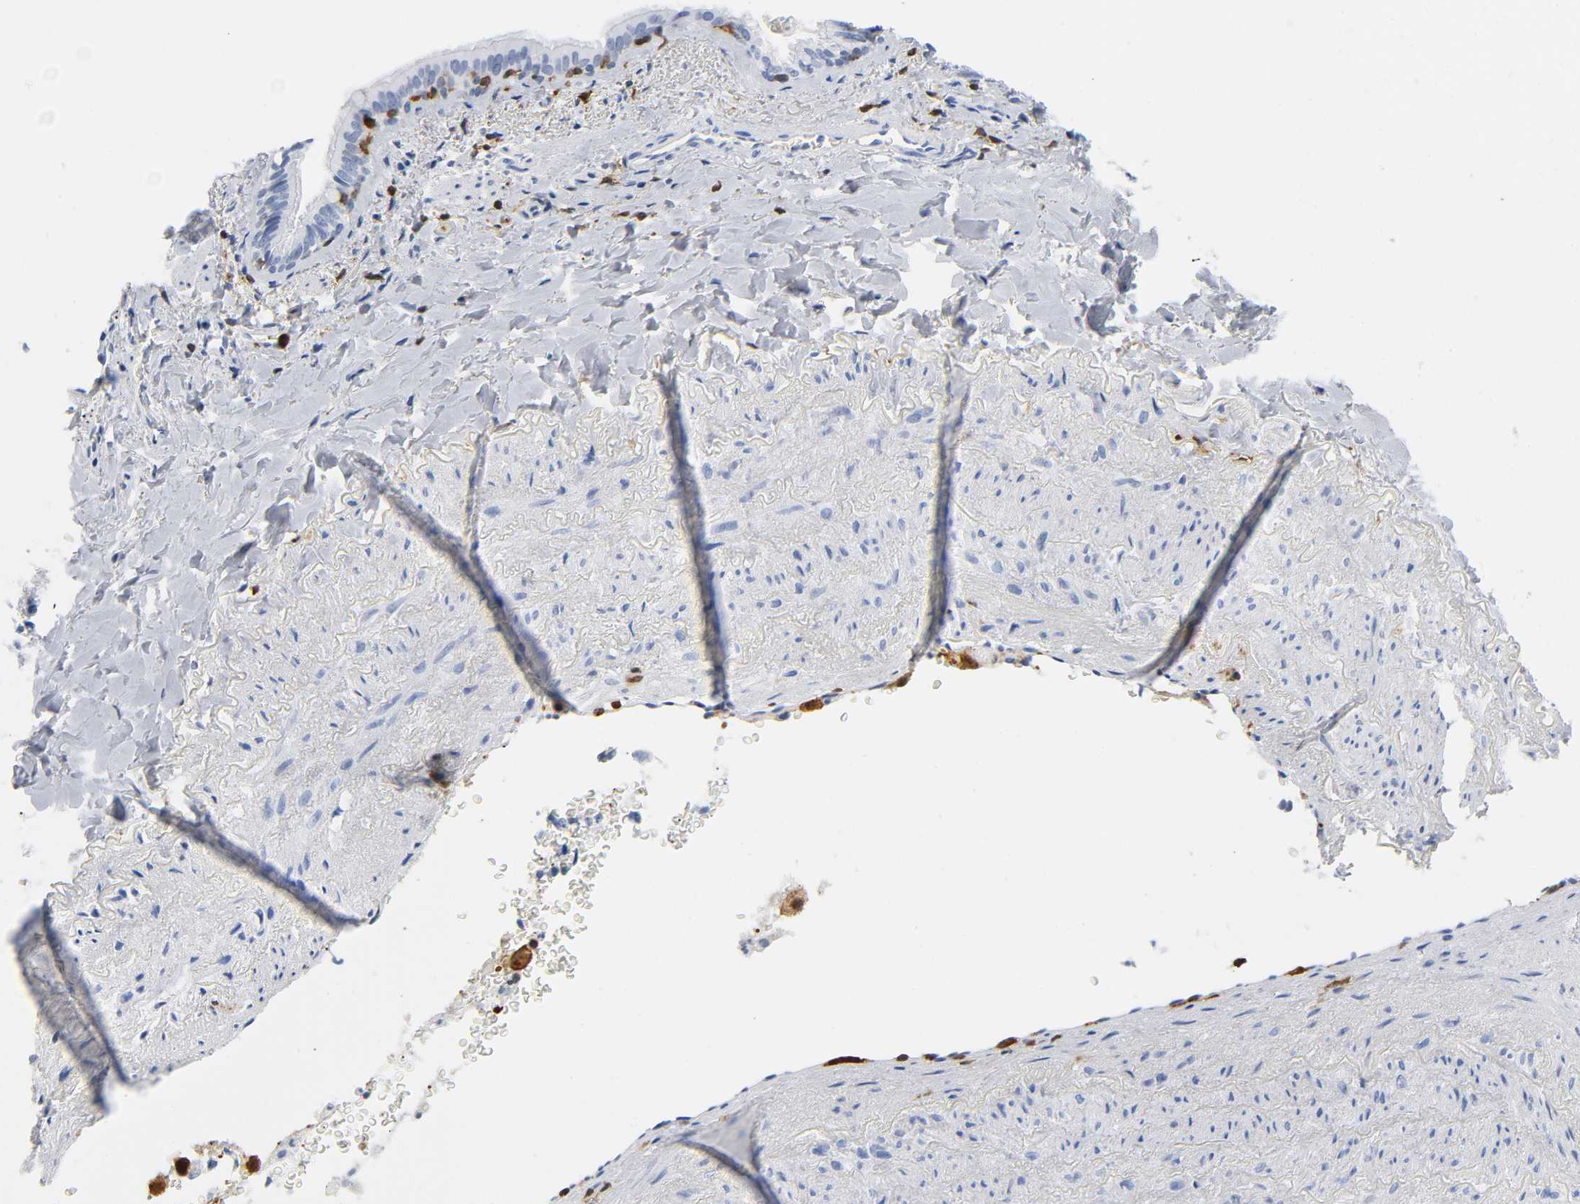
{"staining": {"intensity": "negative", "quantity": "none", "location": "none"}, "tissue": "lung cancer", "cell_type": "Tumor cells", "image_type": "cancer", "snomed": [{"axis": "morphology", "description": "Squamous cell carcinoma, NOS"}, {"axis": "topography", "description": "Lung"}], "caption": "Immunohistochemical staining of lung cancer displays no significant staining in tumor cells. The staining is performed using DAB brown chromogen with nuclei counter-stained in using hematoxylin.", "gene": "DOK2", "patient": {"sex": "male", "age": 54}}